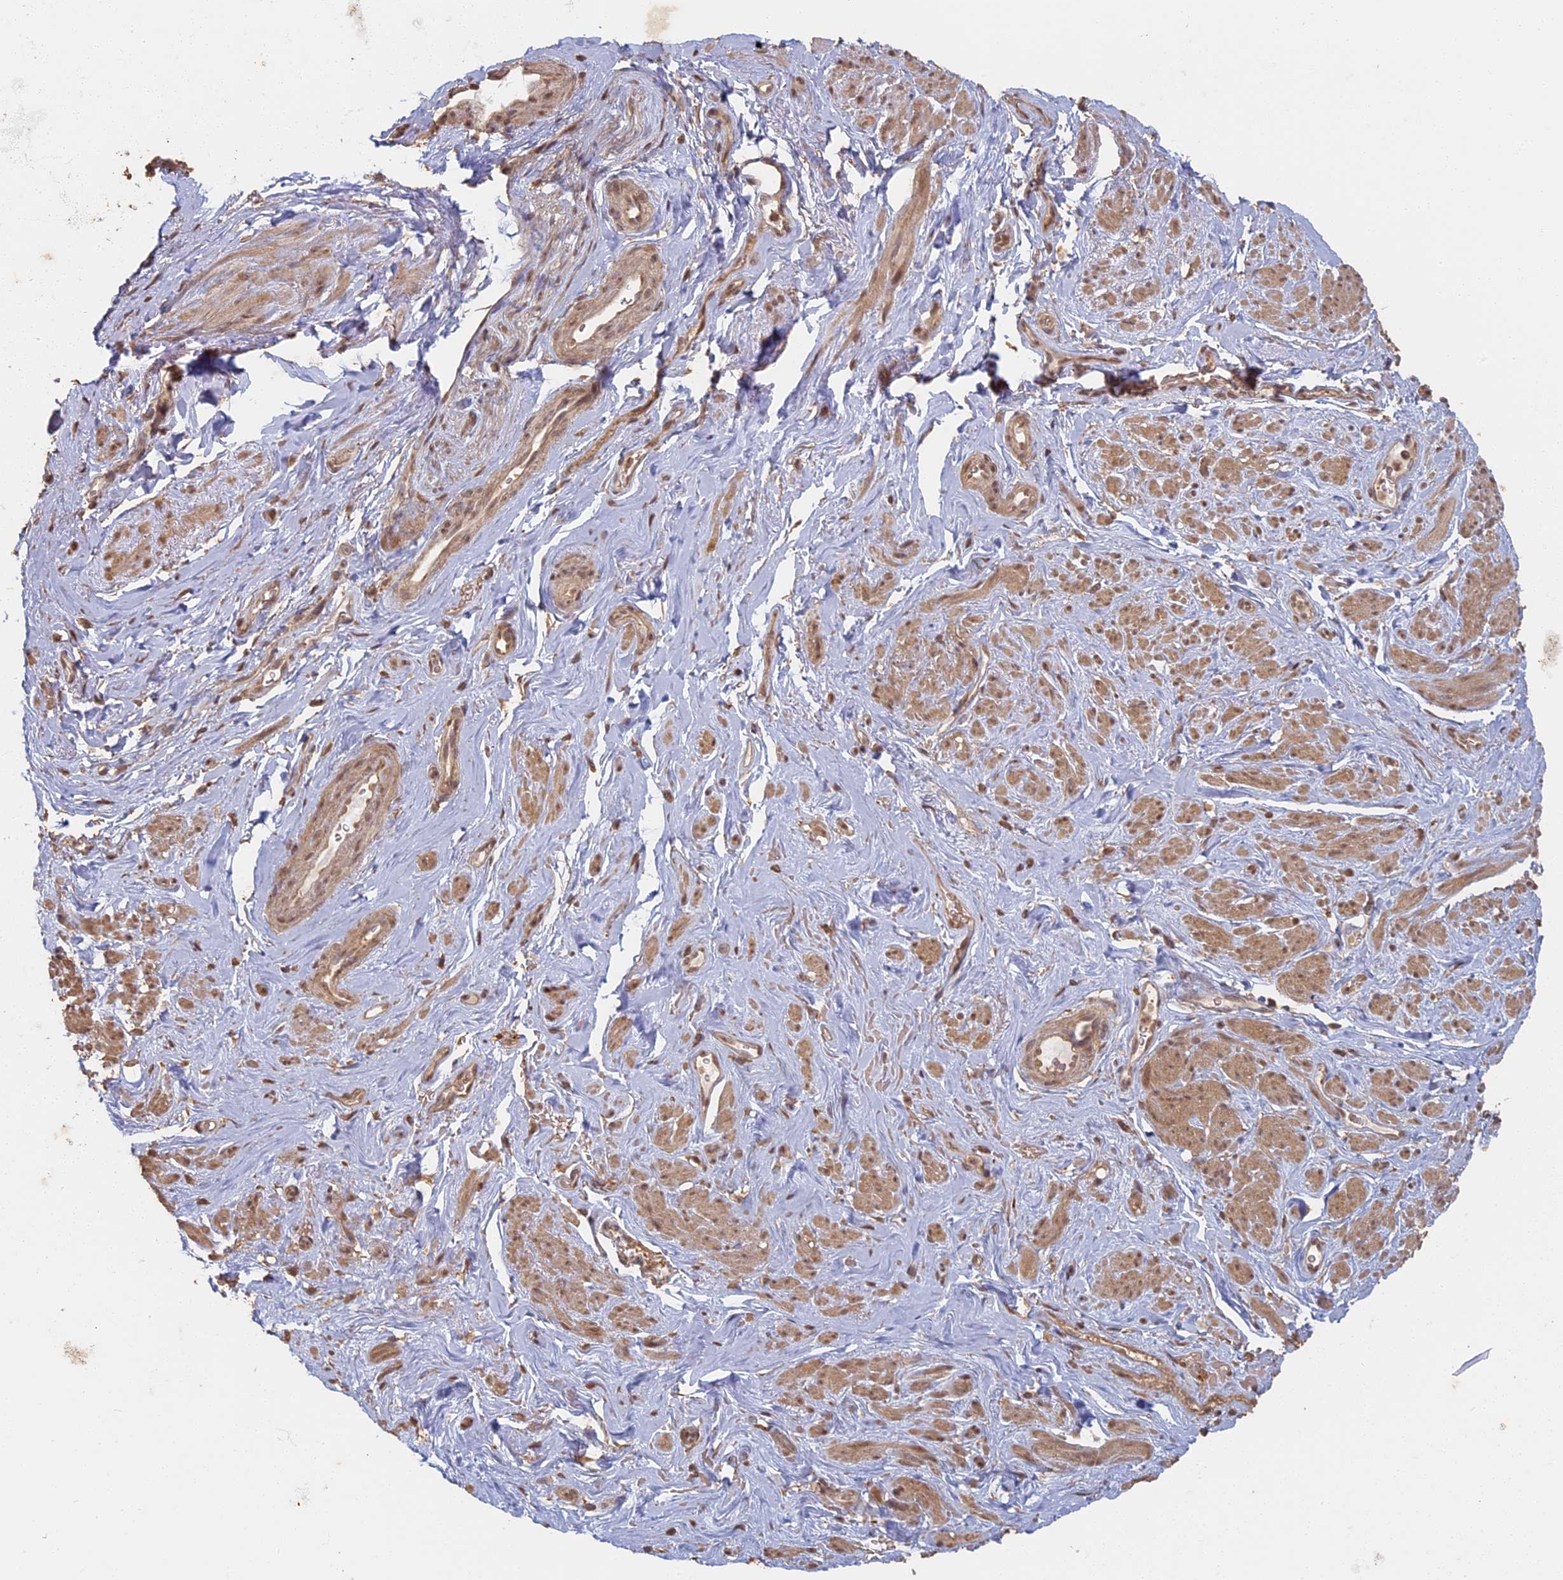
{"staining": {"intensity": "moderate", "quantity": "25%-75%", "location": "cytoplasmic/membranous"}, "tissue": "smooth muscle", "cell_type": "Smooth muscle cells", "image_type": "normal", "snomed": [{"axis": "morphology", "description": "Normal tissue, NOS"}, {"axis": "topography", "description": "Smooth muscle"}, {"axis": "topography", "description": "Peripheral nerve tissue"}], "caption": "Protein staining of unremarkable smooth muscle reveals moderate cytoplasmic/membranous expression in about 25%-75% of smooth muscle cells. (Stains: DAB (3,3'-diaminobenzidine) in brown, nuclei in blue, Microscopy: brightfield microscopy at high magnification).", "gene": "STX16", "patient": {"sex": "male", "age": 69}}